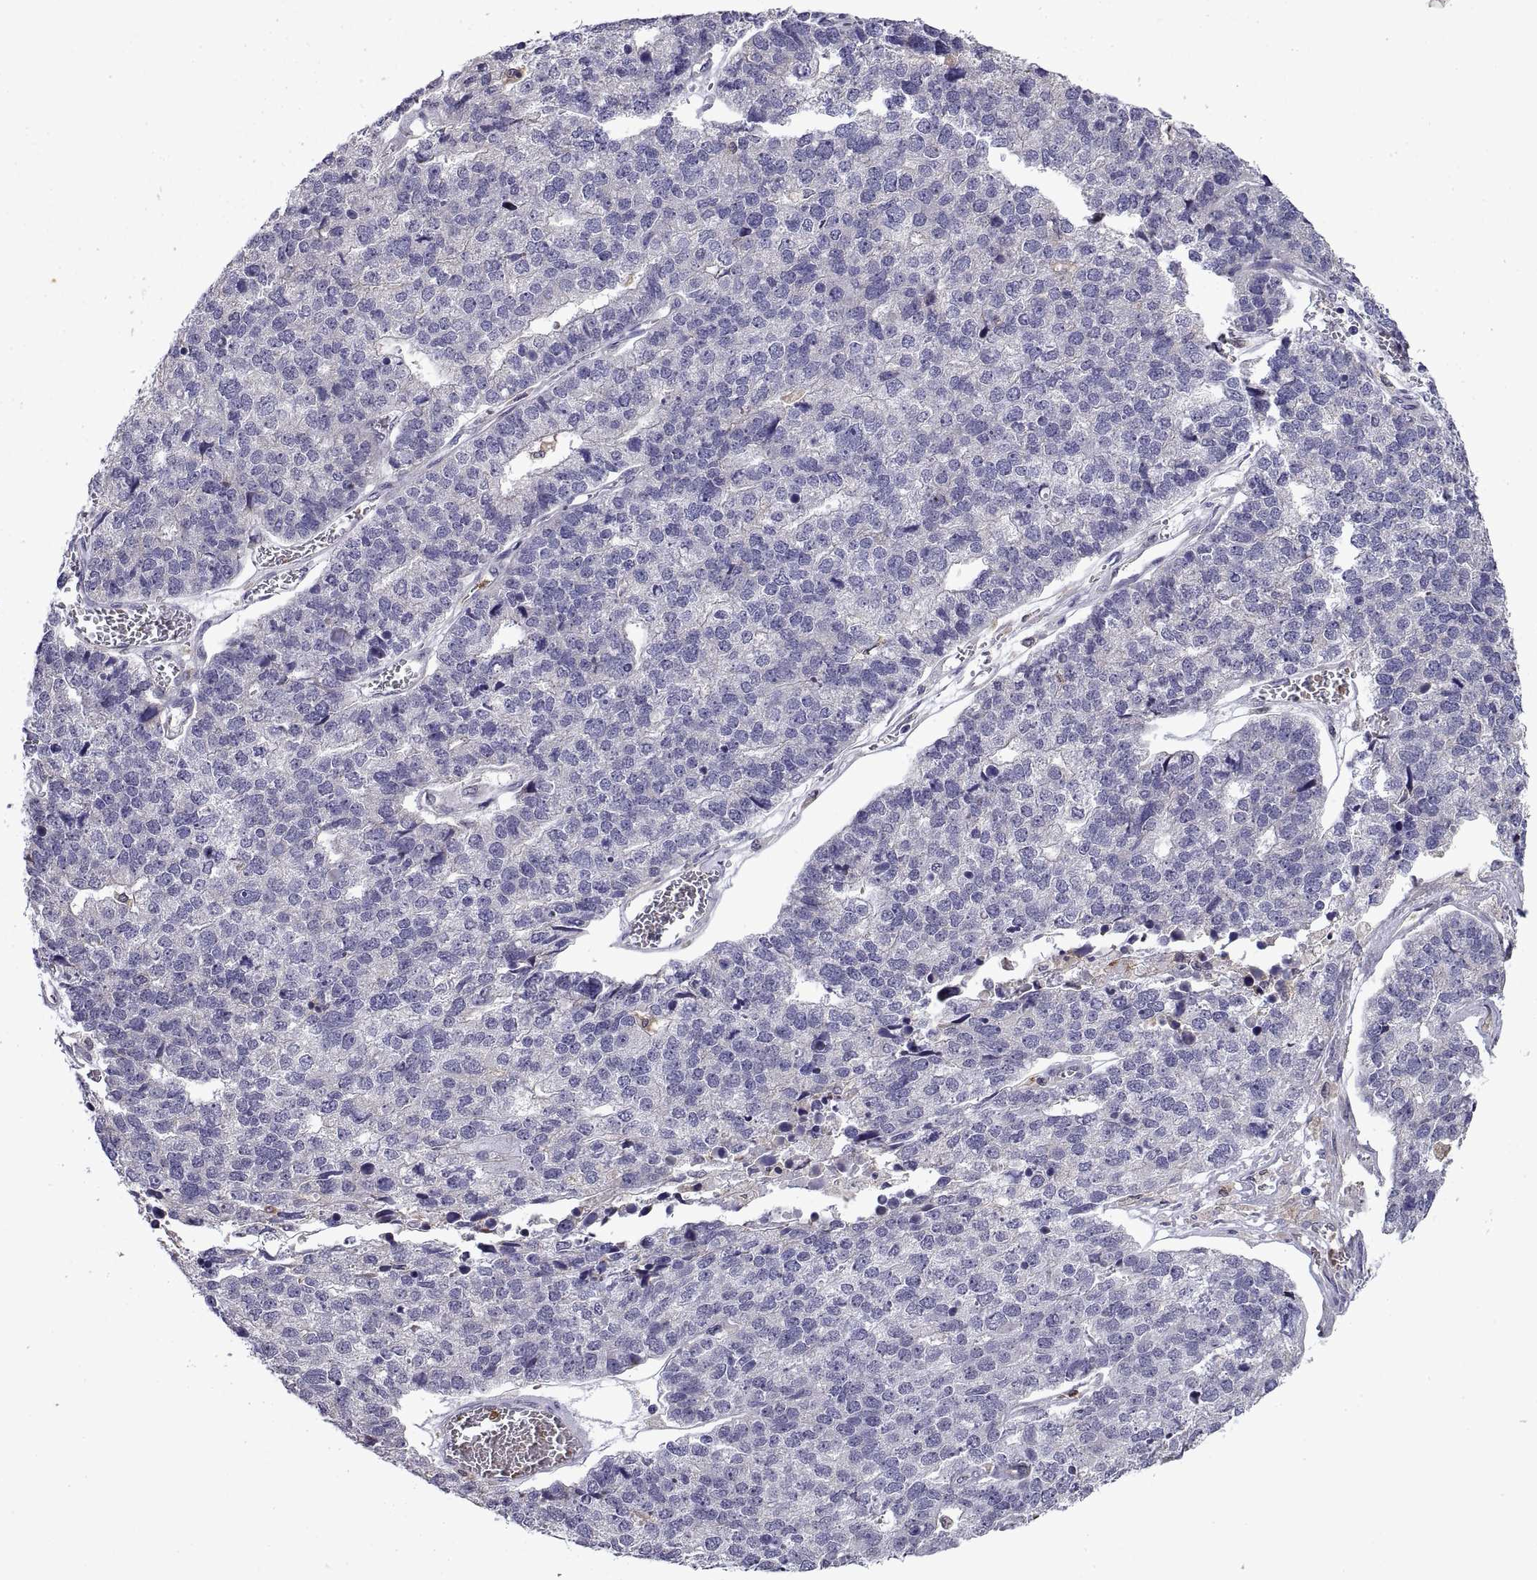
{"staining": {"intensity": "negative", "quantity": "none", "location": "none"}, "tissue": "stomach cancer", "cell_type": "Tumor cells", "image_type": "cancer", "snomed": [{"axis": "morphology", "description": "Adenocarcinoma, NOS"}, {"axis": "topography", "description": "Stomach"}], "caption": "Immunohistochemical staining of adenocarcinoma (stomach) shows no significant staining in tumor cells.", "gene": "DOK3", "patient": {"sex": "male", "age": 69}}